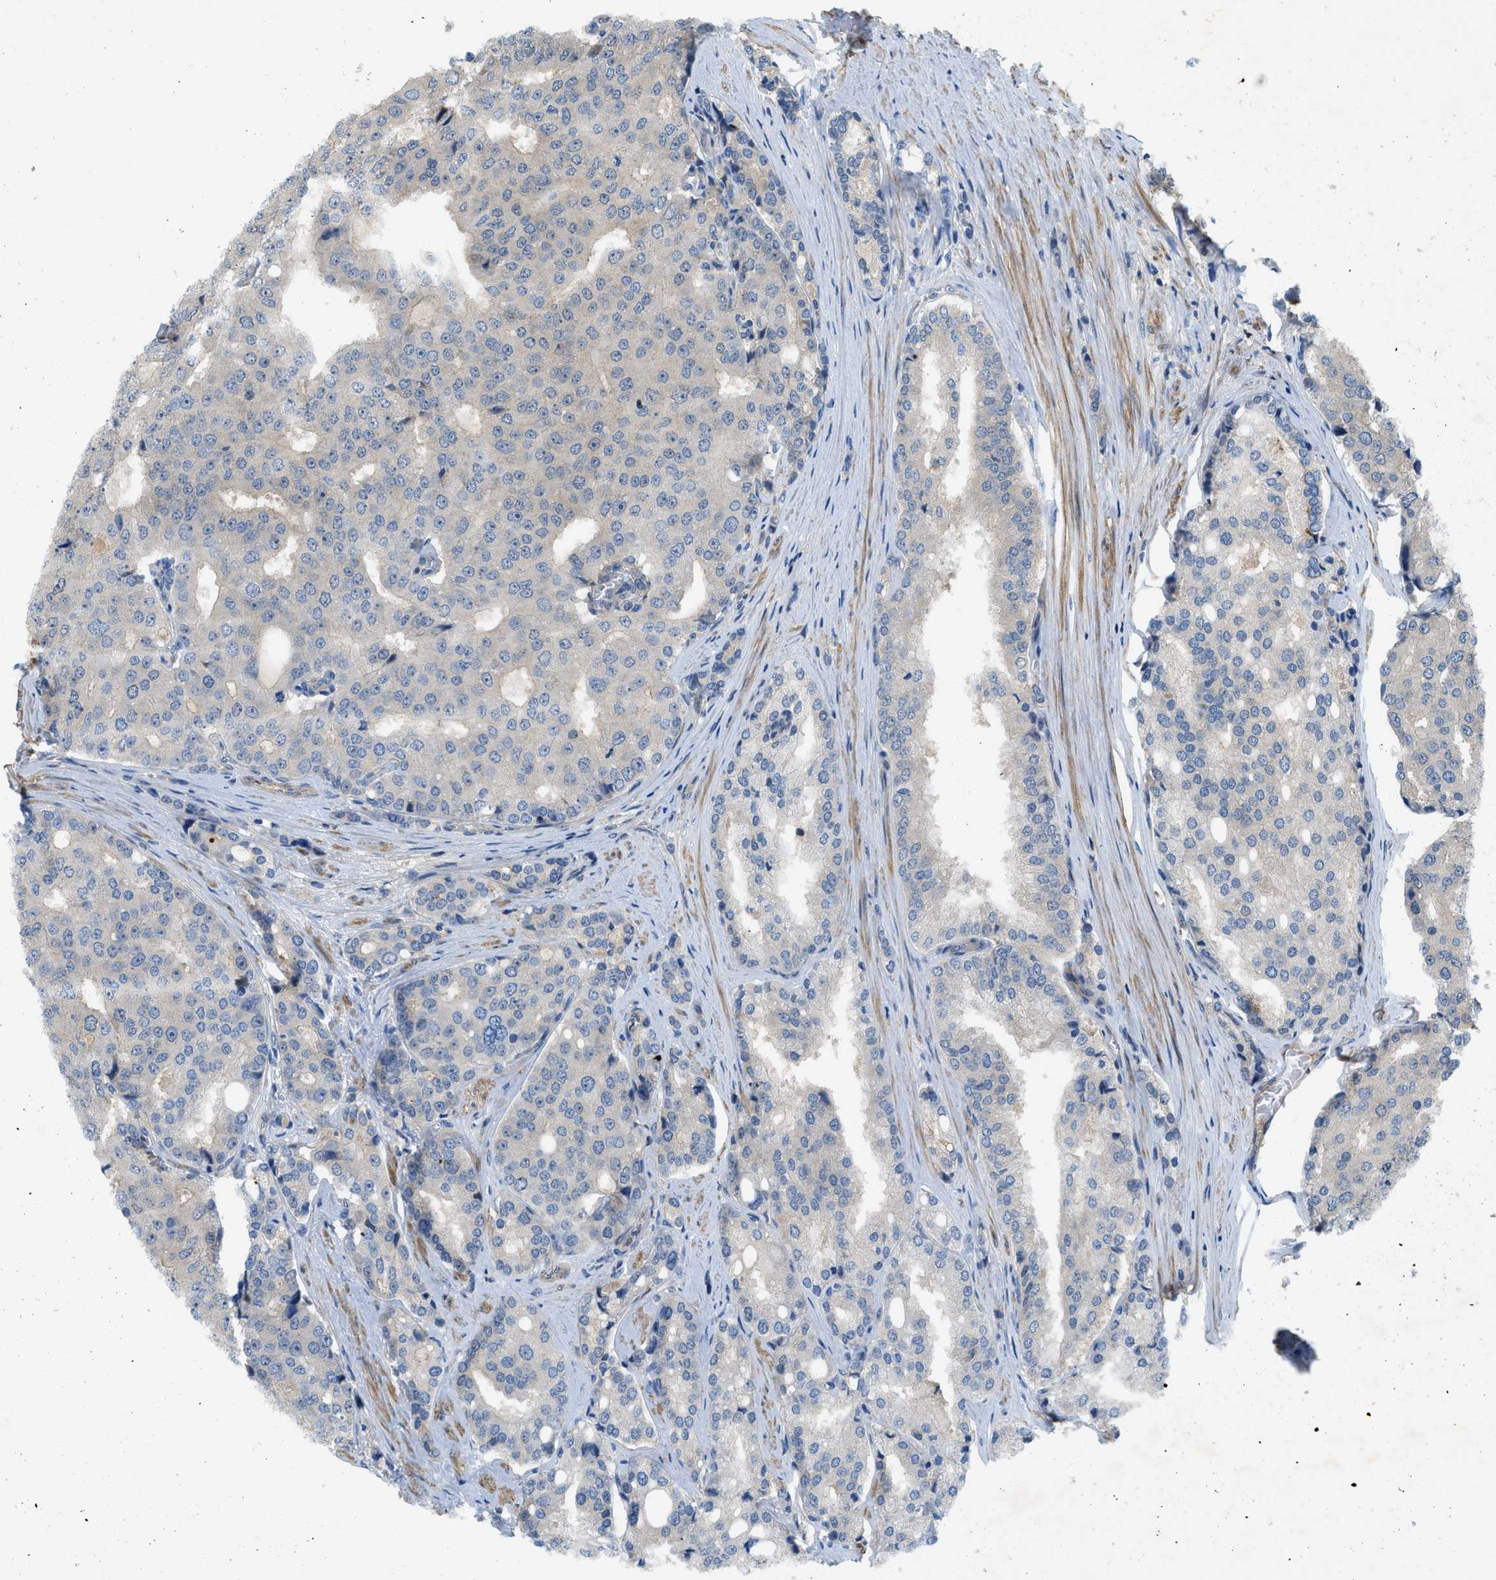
{"staining": {"intensity": "negative", "quantity": "none", "location": "none"}, "tissue": "prostate cancer", "cell_type": "Tumor cells", "image_type": "cancer", "snomed": [{"axis": "morphology", "description": "Adenocarcinoma, High grade"}, {"axis": "topography", "description": "Prostate"}], "caption": "This is an immunohistochemistry histopathology image of prostate cancer (high-grade adenocarcinoma). There is no positivity in tumor cells.", "gene": "GPR31", "patient": {"sex": "male", "age": 50}}